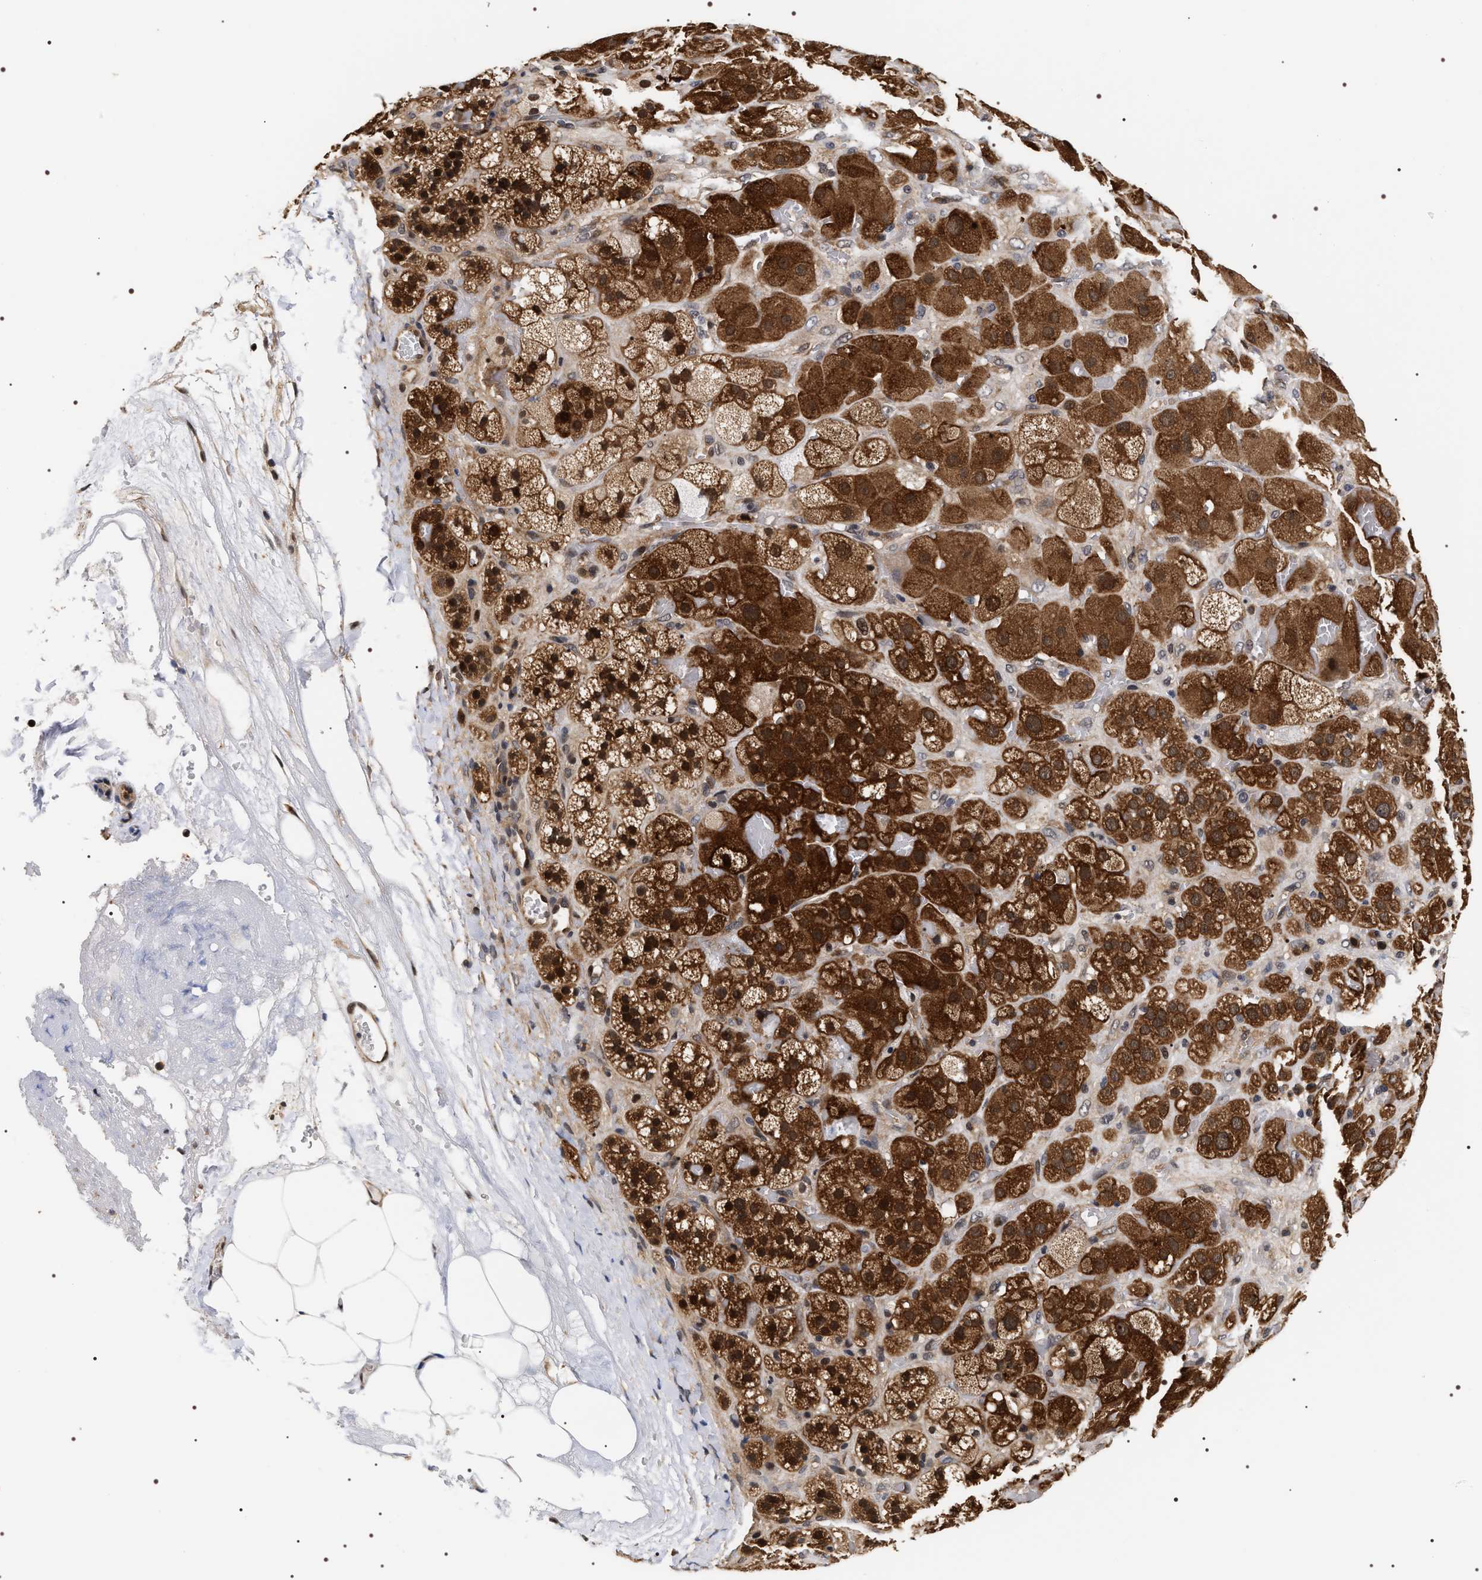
{"staining": {"intensity": "strong", "quantity": ">75%", "location": "cytoplasmic/membranous,nuclear"}, "tissue": "adrenal gland", "cell_type": "Glandular cells", "image_type": "normal", "snomed": [{"axis": "morphology", "description": "Normal tissue, NOS"}, {"axis": "topography", "description": "Adrenal gland"}], "caption": "IHC of unremarkable human adrenal gland reveals high levels of strong cytoplasmic/membranous,nuclear positivity in about >75% of glandular cells. The protein of interest is shown in brown color, while the nuclei are stained blue.", "gene": "BAG6", "patient": {"sex": "female", "age": 47}}